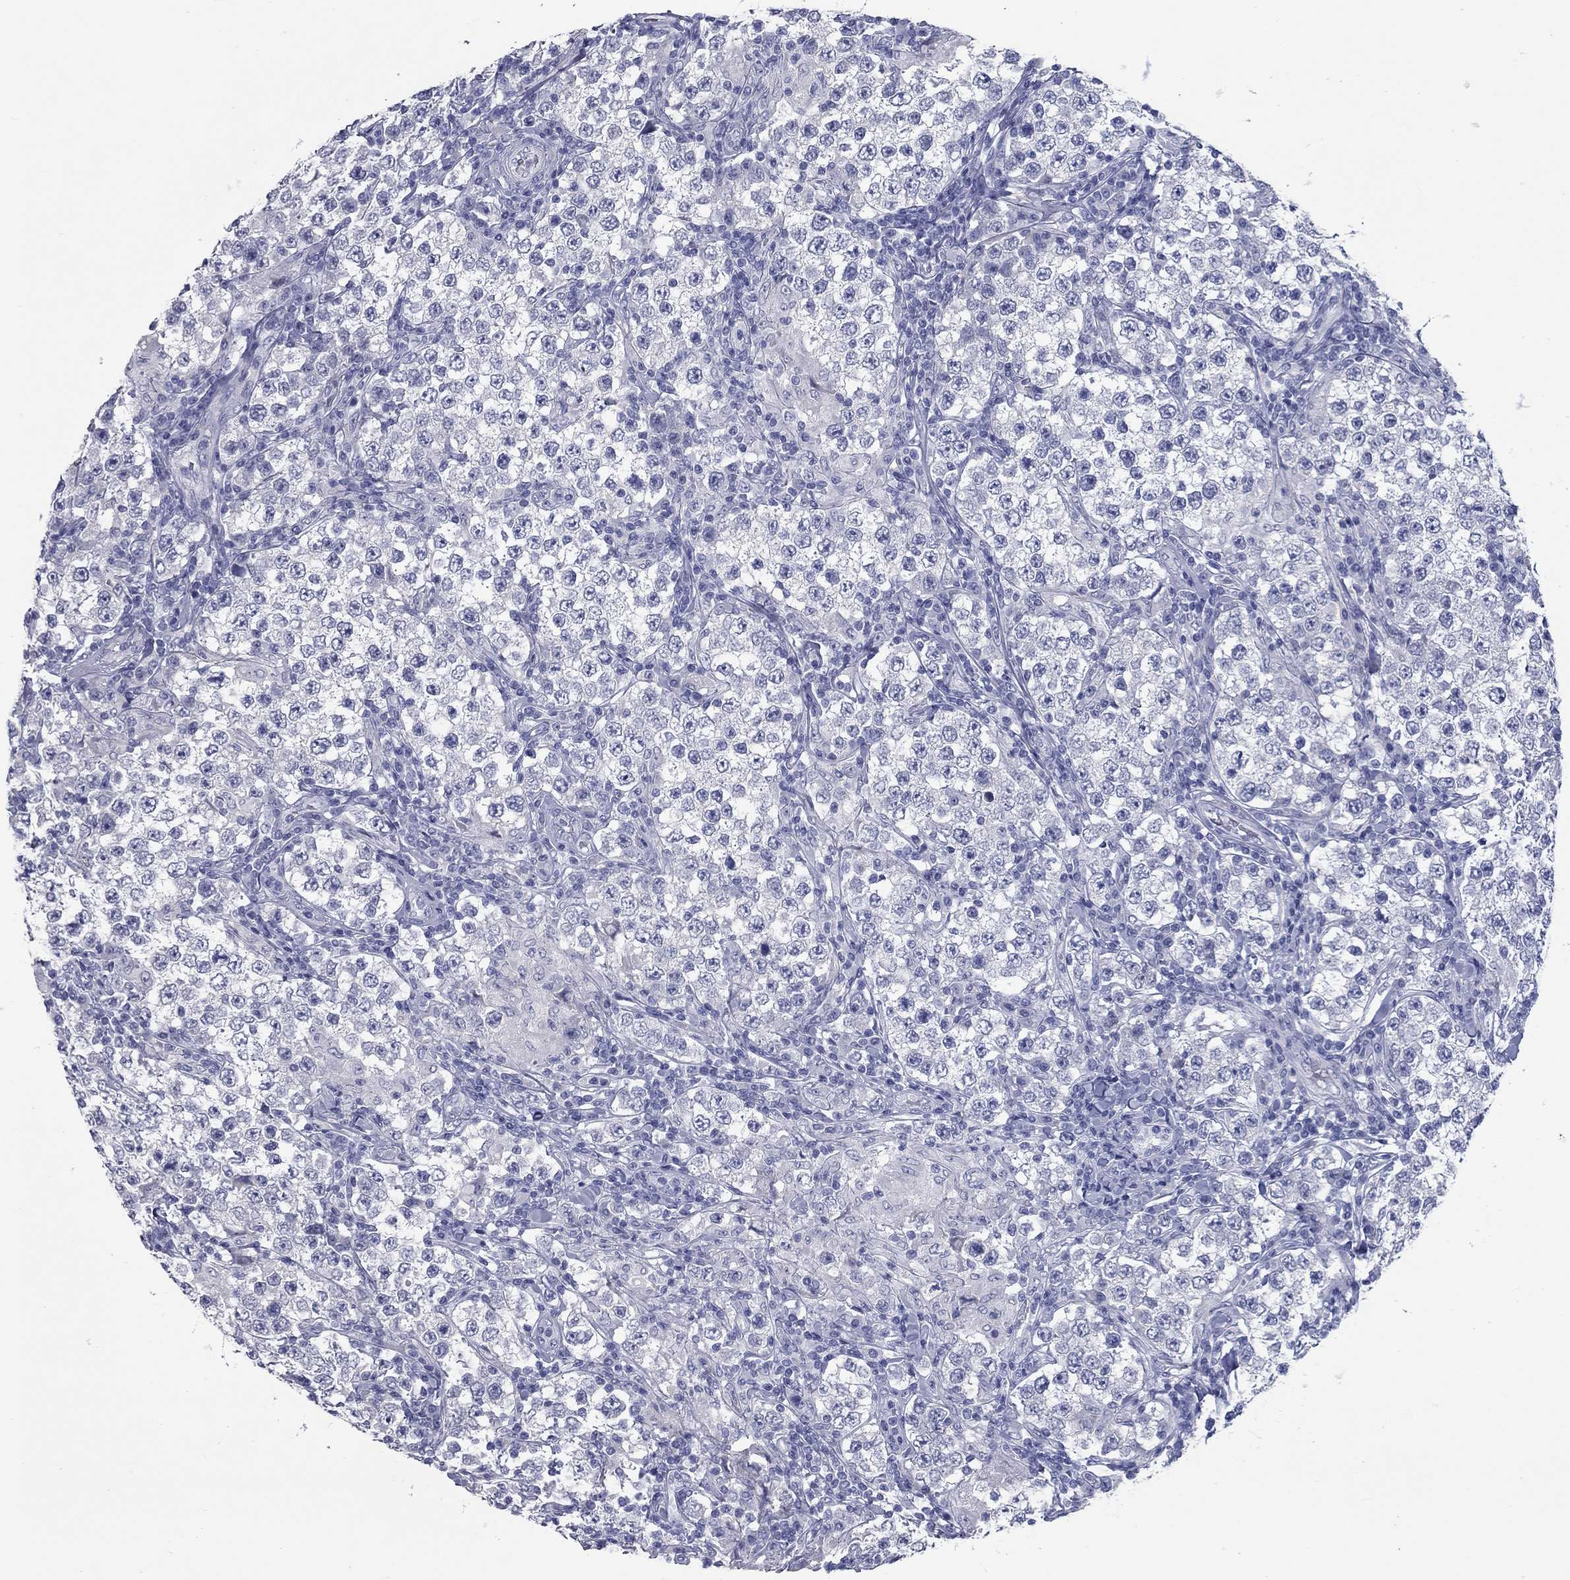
{"staining": {"intensity": "negative", "quantity": "none", "location": "none"}, "tissue": "testis cancer", "cell_type": "Tumor cells", "image_type": "cancer", "snomed": [{"axis": "morphology", "description": "Seminoma, NOS"}, {"axis": "morphology", "description": "Carcinoma, Embryonal, NOS"}, {"axis": "topography", "description": "Testis"}], "caption": "Tumor cells show no significant positivity in testis cancer.", "gene": "KIRREL2", "patient": {"sex": "male", "age": 41}}